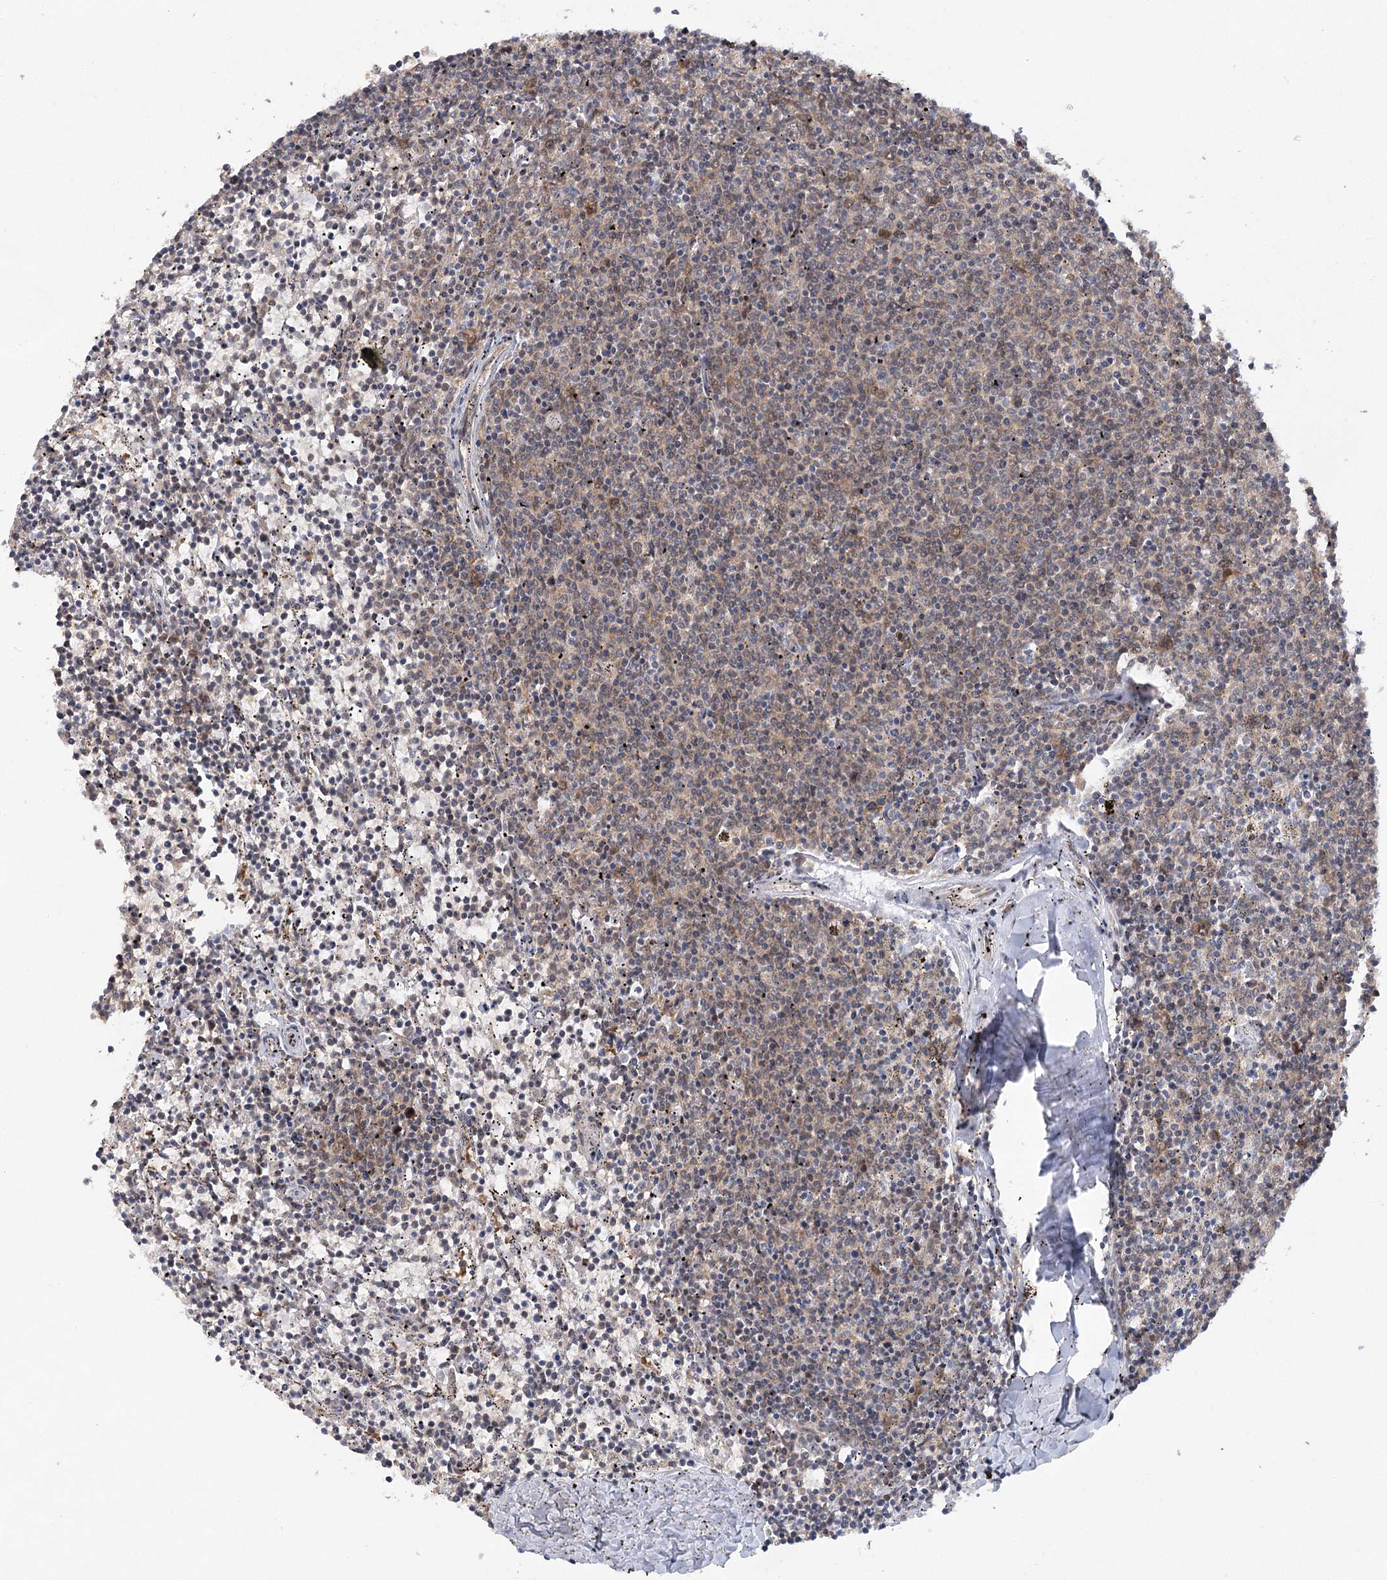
{"staining": {"intensity": "weak", "quantity": "25%-75%", "location": "cytoplasmic/membranous"}, "tissue": "lymphoma", "cell_type": "Tumor cells", "image_type": "cancer", "snomed": [{"axis": "morphology", "description": "Malignant lymphoma, non-Hodgkin's type, Low grade"}, {"axis": "topography", "description": "Spleen"}], "caption": "Lymphoma tissue reveals weak cytoplasmic/membranous positivity in about 25%-75% of tumor cells, visualized by immunohistochemistry.", "gene": "MAP3K13", "patient": {"sex": "female", "age": 50}}